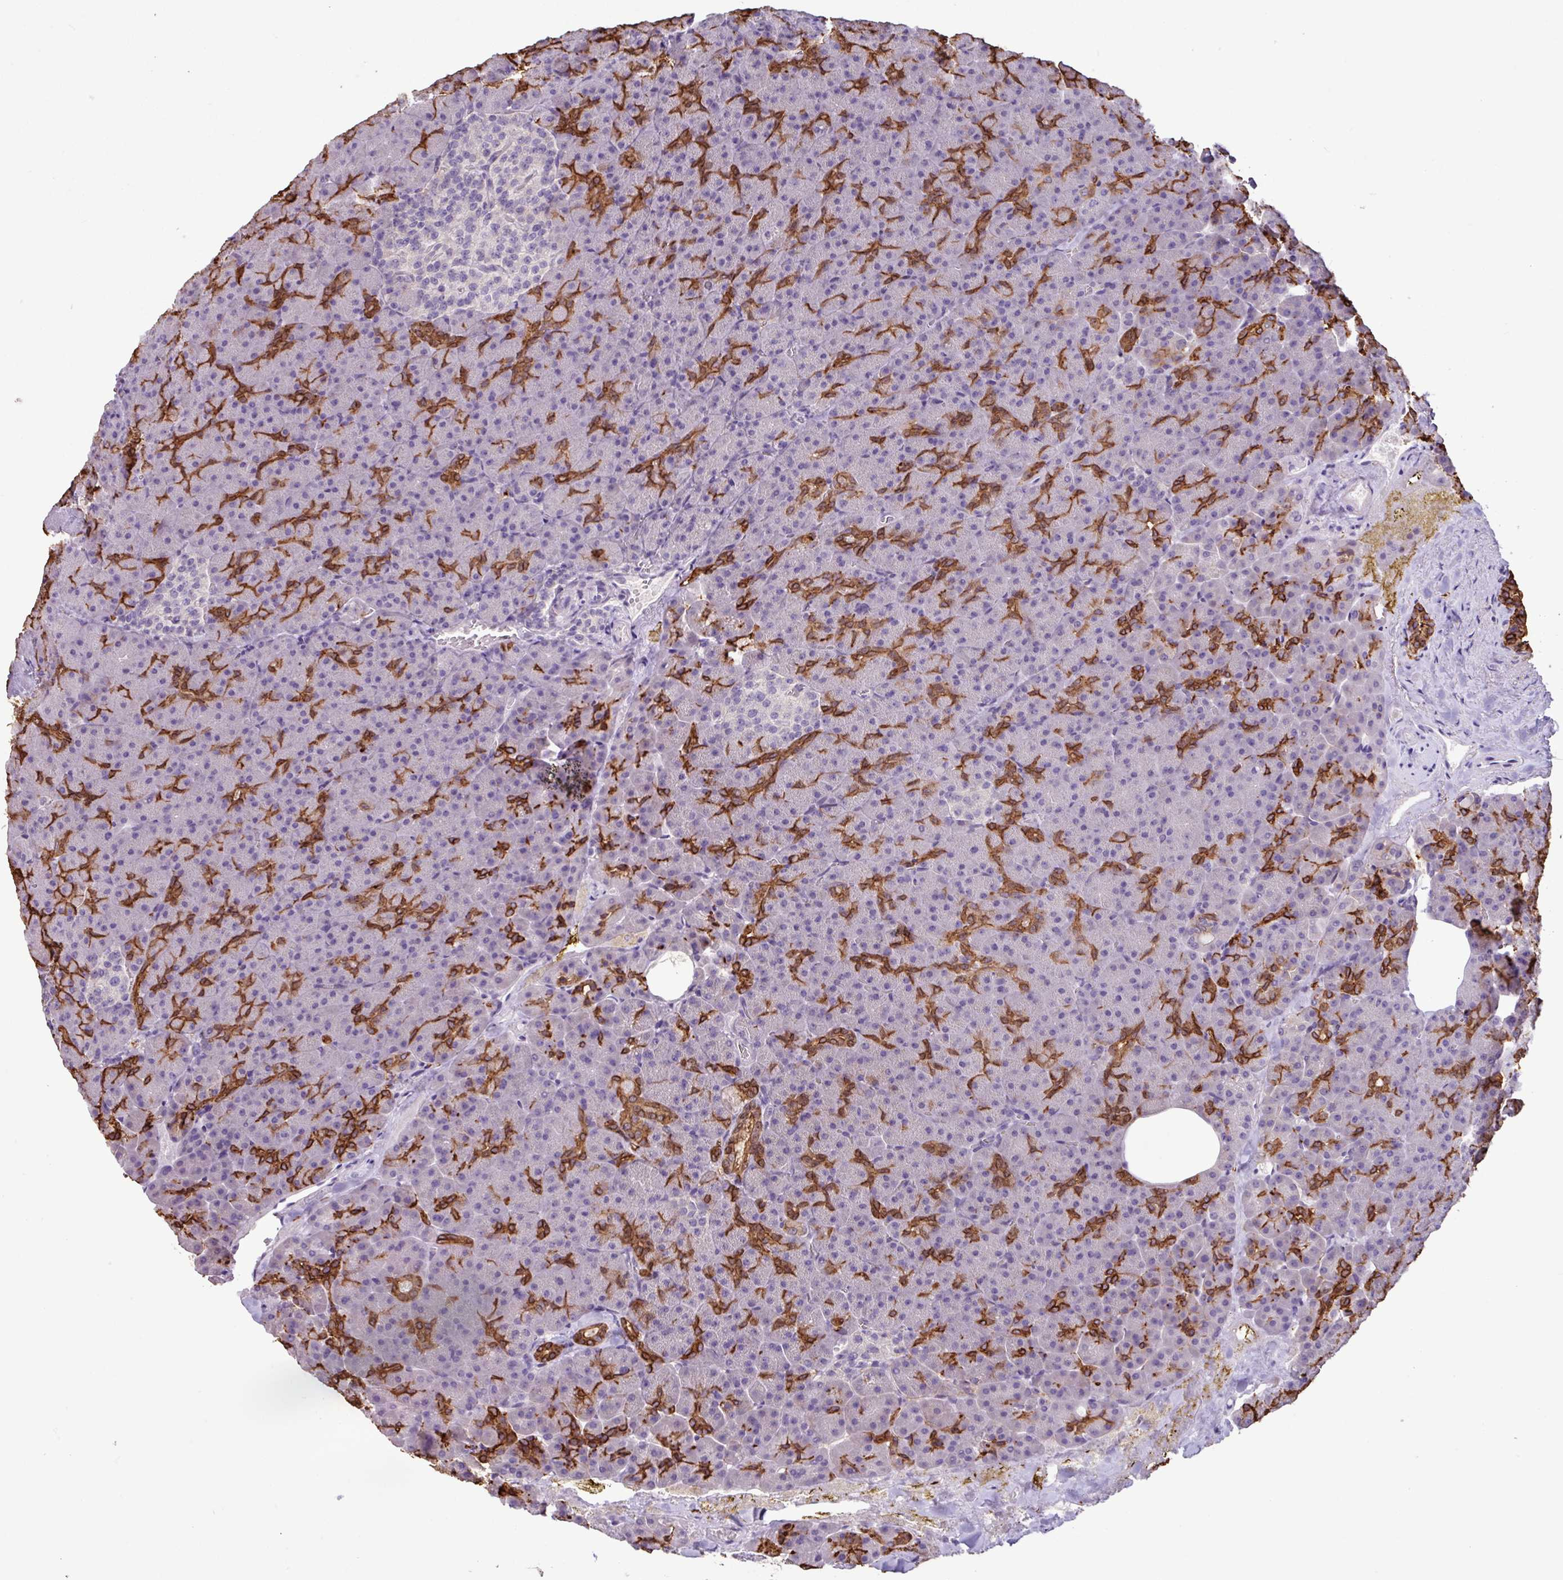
{"staining": {"intensity": "strong", "quantity": "25%-75%", "location": "cytoplasmic/membranous"}, "tissue": "pancreas", "cell_type": "Exocrine glandular cells", "image_type": "normal", "snomed": [{"axis": "morphology", "description": "Normal tissue, NOS"}, {"axis": "topography", "description": "Pancreas"}], "caption": "This histopathology image shows immunohistochemistry staining of normal pancreas, with high strong cytoplasmic/membranous expression in about 25%-75% of exocrine glandular cells.", "gene": "PNLDC1", "patient": {"sex": "female", "age": 74}}